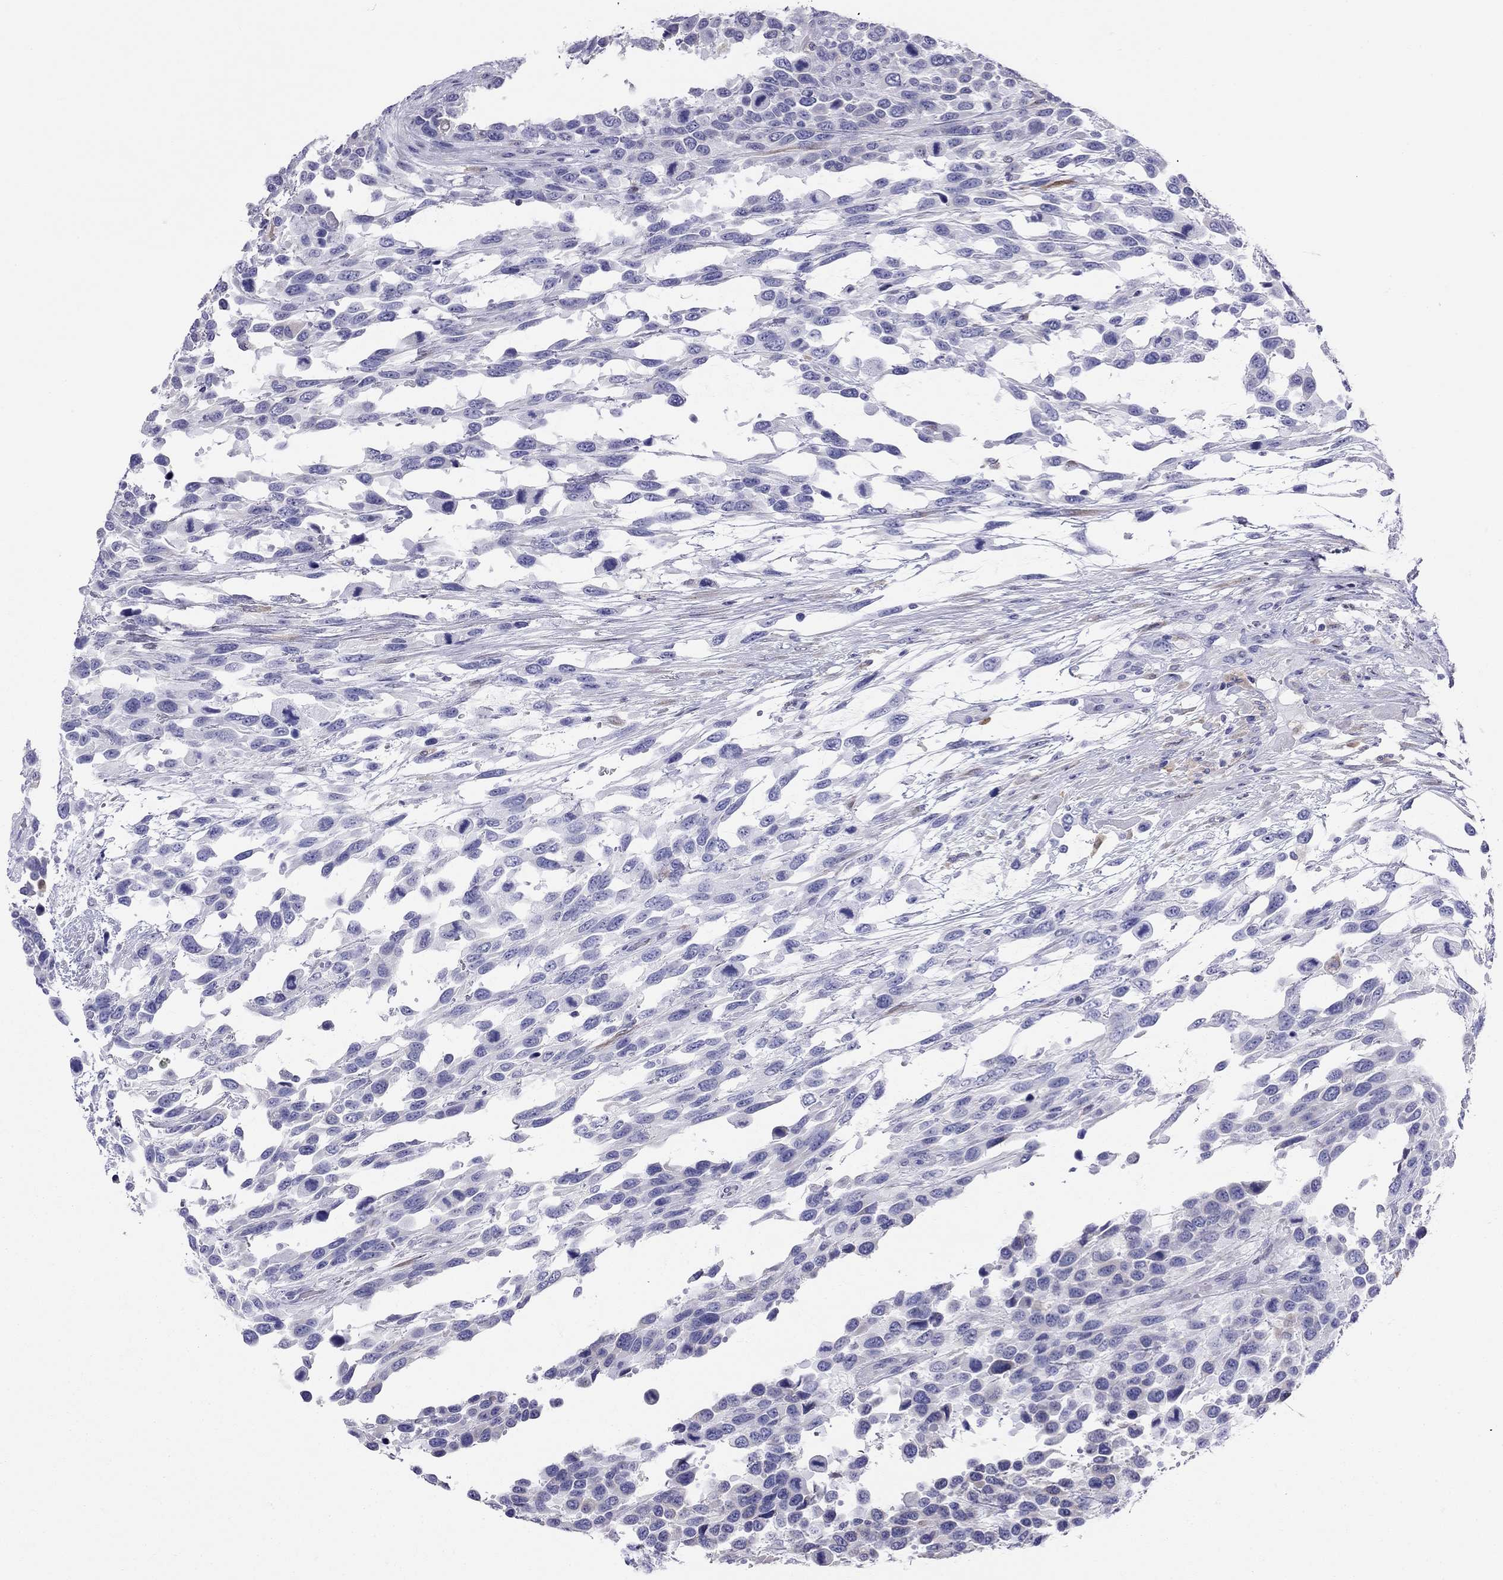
{"staining": {"intensity": "negative", "quantity": "none", "location": "none"}, "tissue": "urothelial cancer", "cell_type": "Tumor cells", "image_type": "cancer", "snomed": [{"axis": "morphology", "description": "Urothelial carcinoma, High grade"}, {"axis": "topography", "description": "Urinary bladder"}], "caption": "This is an immunohistochemistry photomicrograph of high-grade urothelial carcinoma. There is no positivity in tumor cells.", "gene": "SLC46A2", "patient": {"sex": "female", "age": 70}}